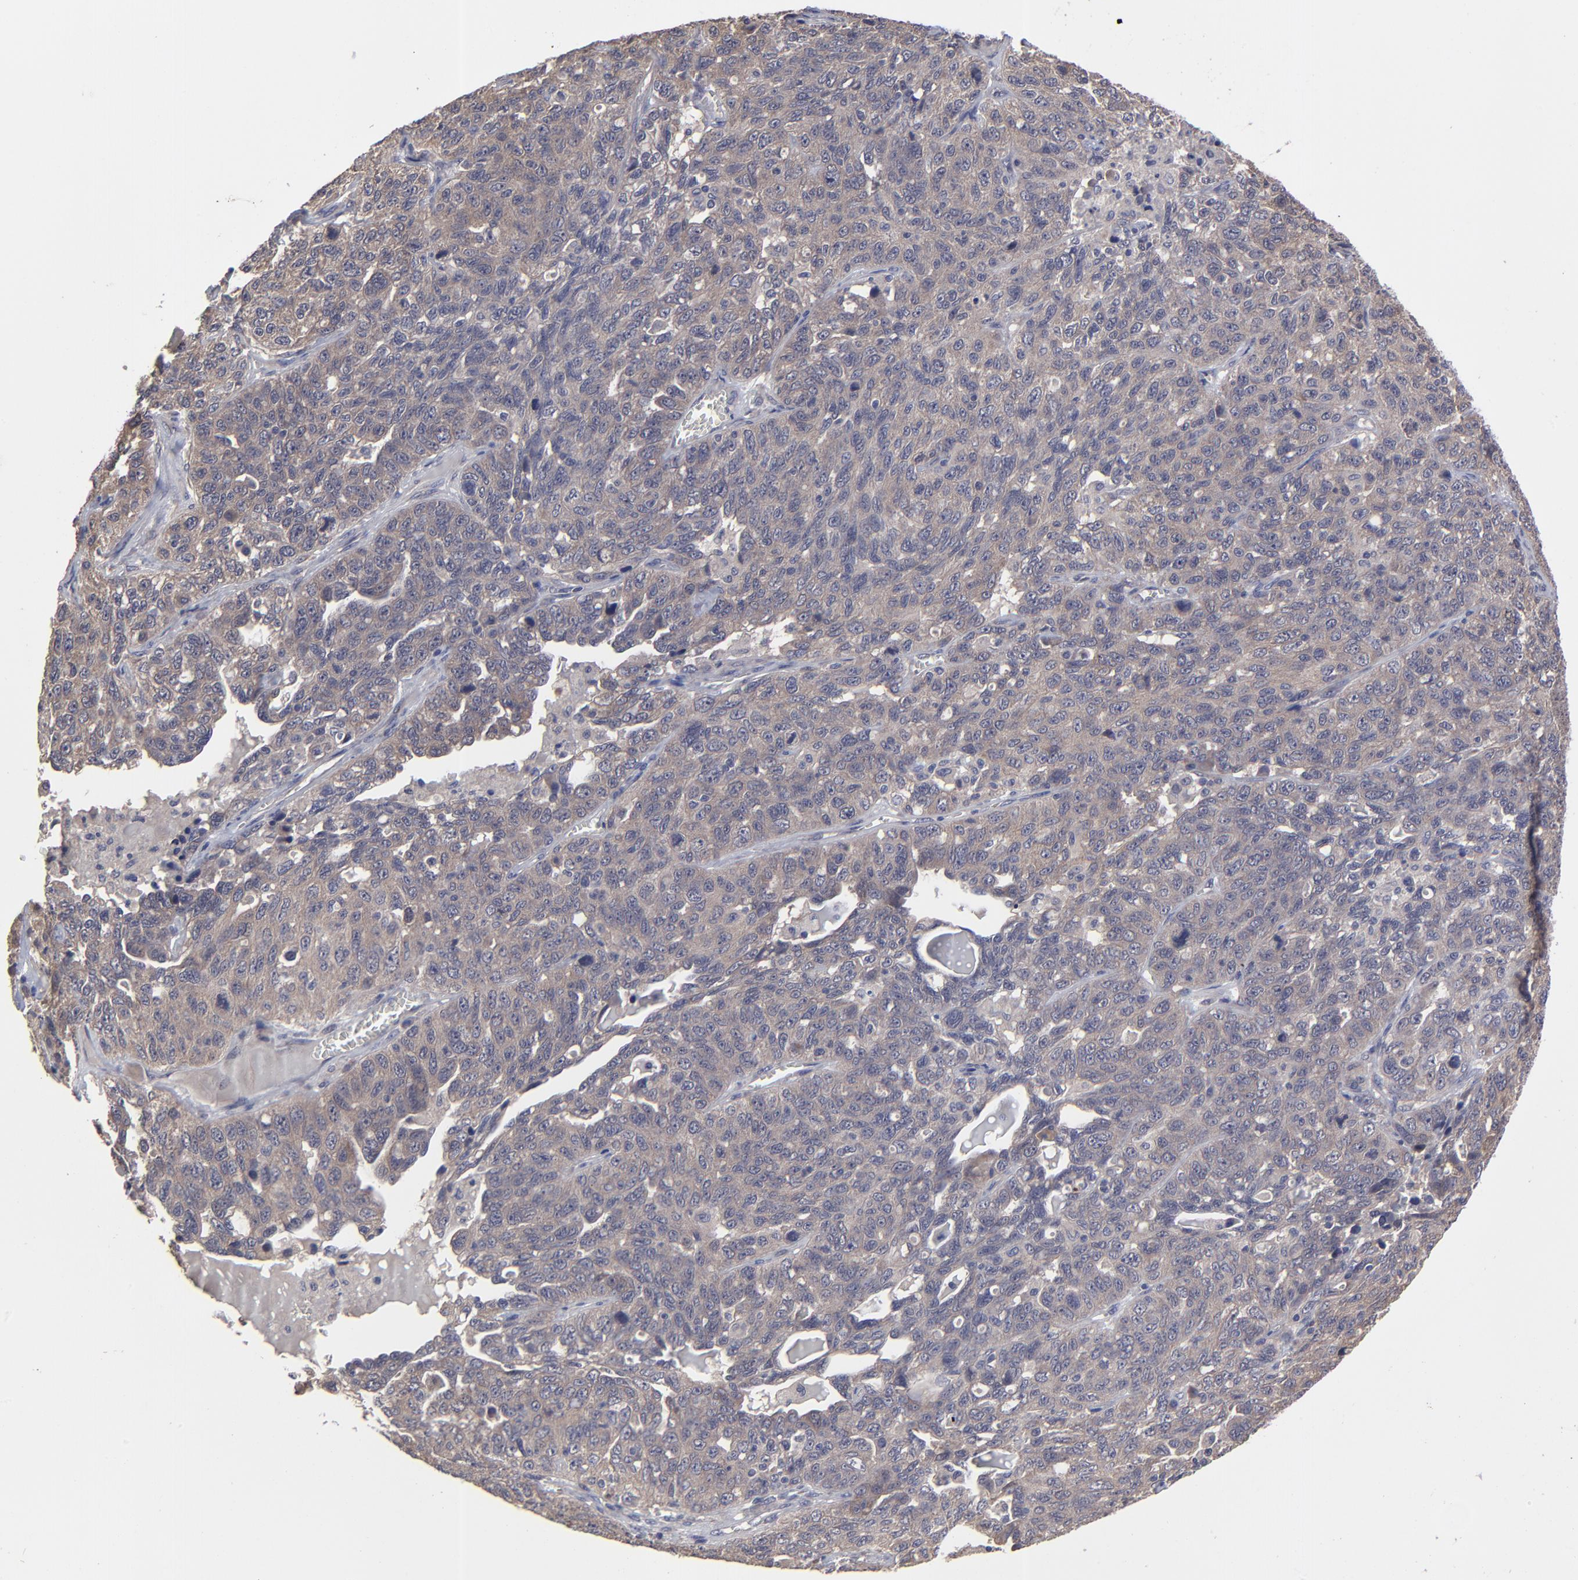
{"staining": {"intensity": "weak", "quantity": ">75%", "location": "cytoplasmic/membranous"}, "tissue": "ovarian cancer", "cell_type": "Tumor cells", "image_type": "cancer", "snomed": [{"axis": "morphology", "description": "Cystadenocarcinoma, serous, NOS"}, {"axis": "topography", "description": "Ovary"}], "caption": "A micrograph of ovarian cancer stained for a protein exhibits weak cytoplasmic/membranous brown staining in tumor cells.", "gene": "ZNF780B", "patient": {"sex": "female", "age": 71}}